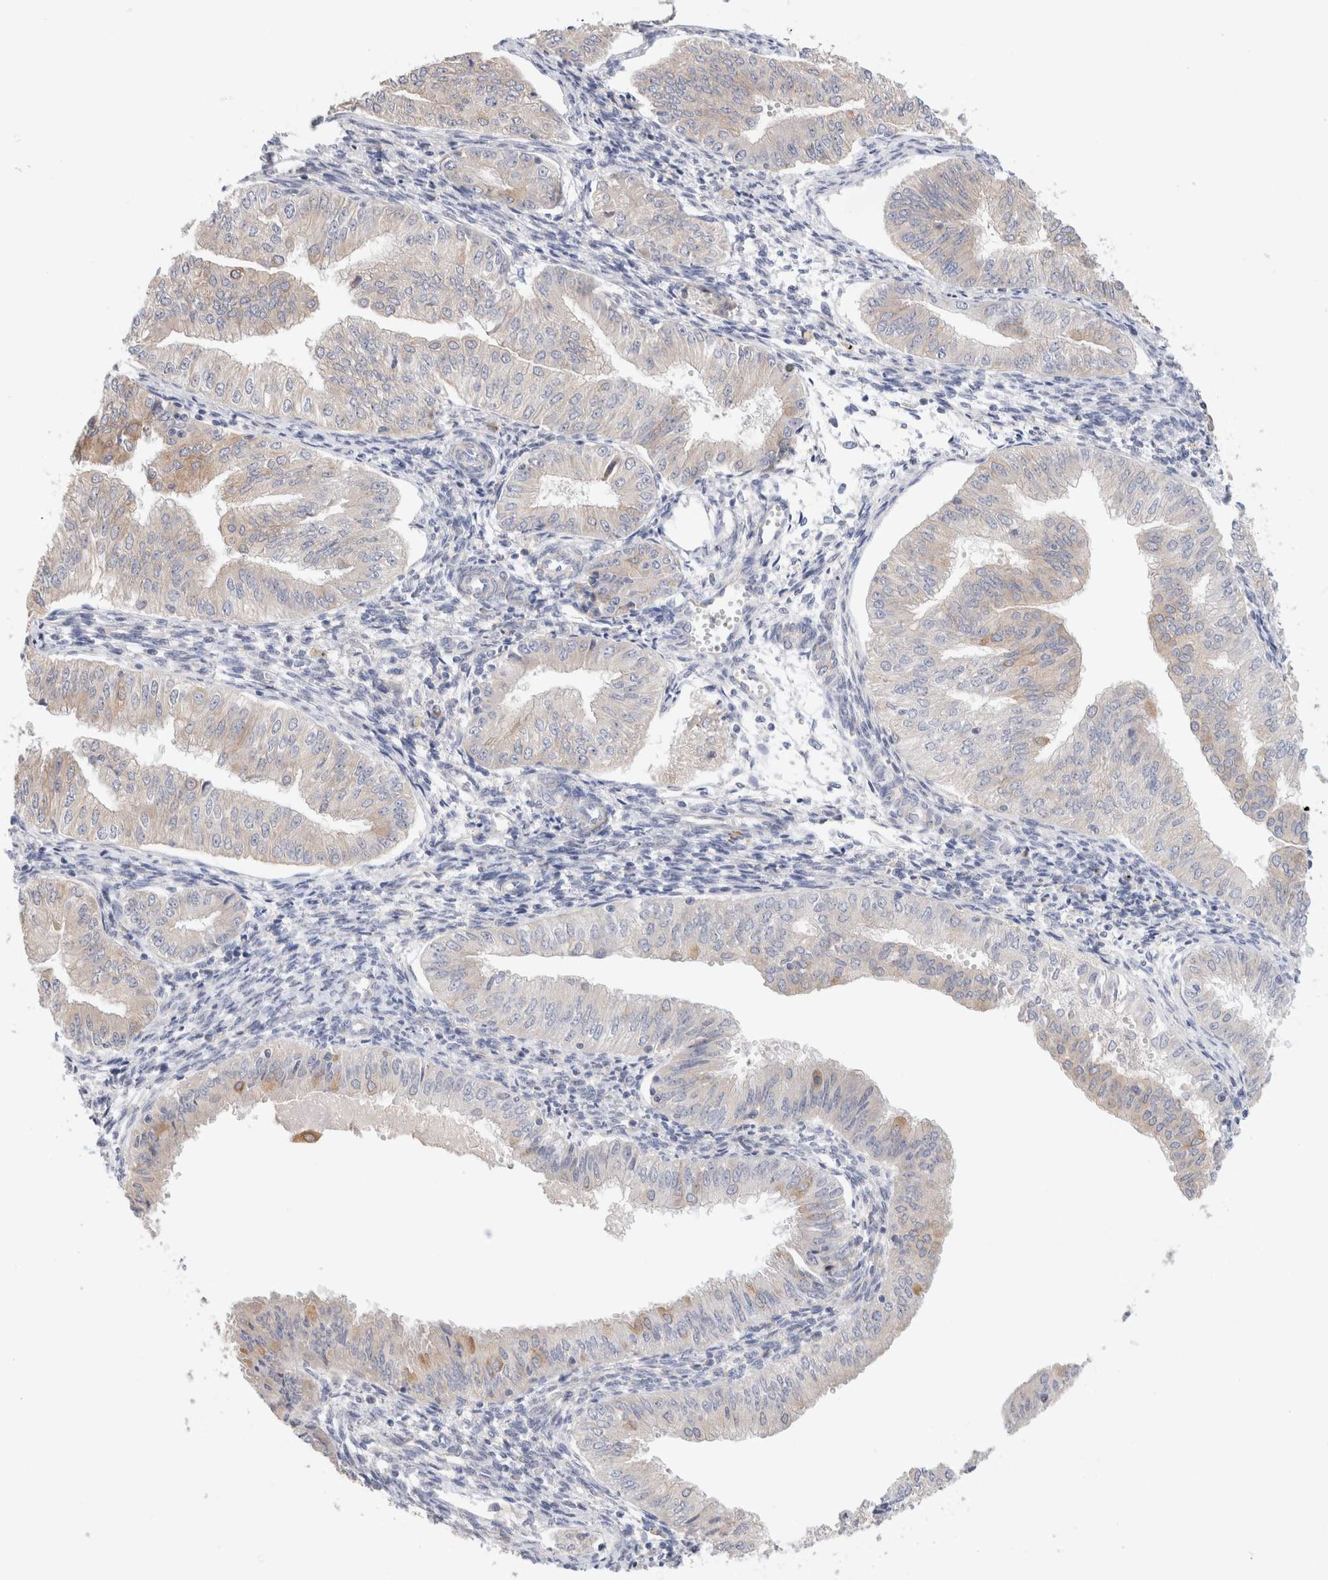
{"staining": {"intensity": "weak", "quantity": "<25%", "location": "cytoplasmic/membranous"}, "tissue": "endometrial cancer", "cell_type": "Tumor cells", "image_type": "cancer", "snomed": [{"axis": "morphology", "description": "Normal tissue, NOS"}, {"axis": "morphology", "description": "Adenocarcinoma, NOS"}, {"axis": "topography", "description": "Endometrium"}], "caption": "High power microscopy micrograph of an immunohistochemistry (IHC) histopathology image of endometrial cancer, revealing no significant positivity in tumor cells.", "gene": "GADD45G", "patient": {"sex": "female", "age": 53}}